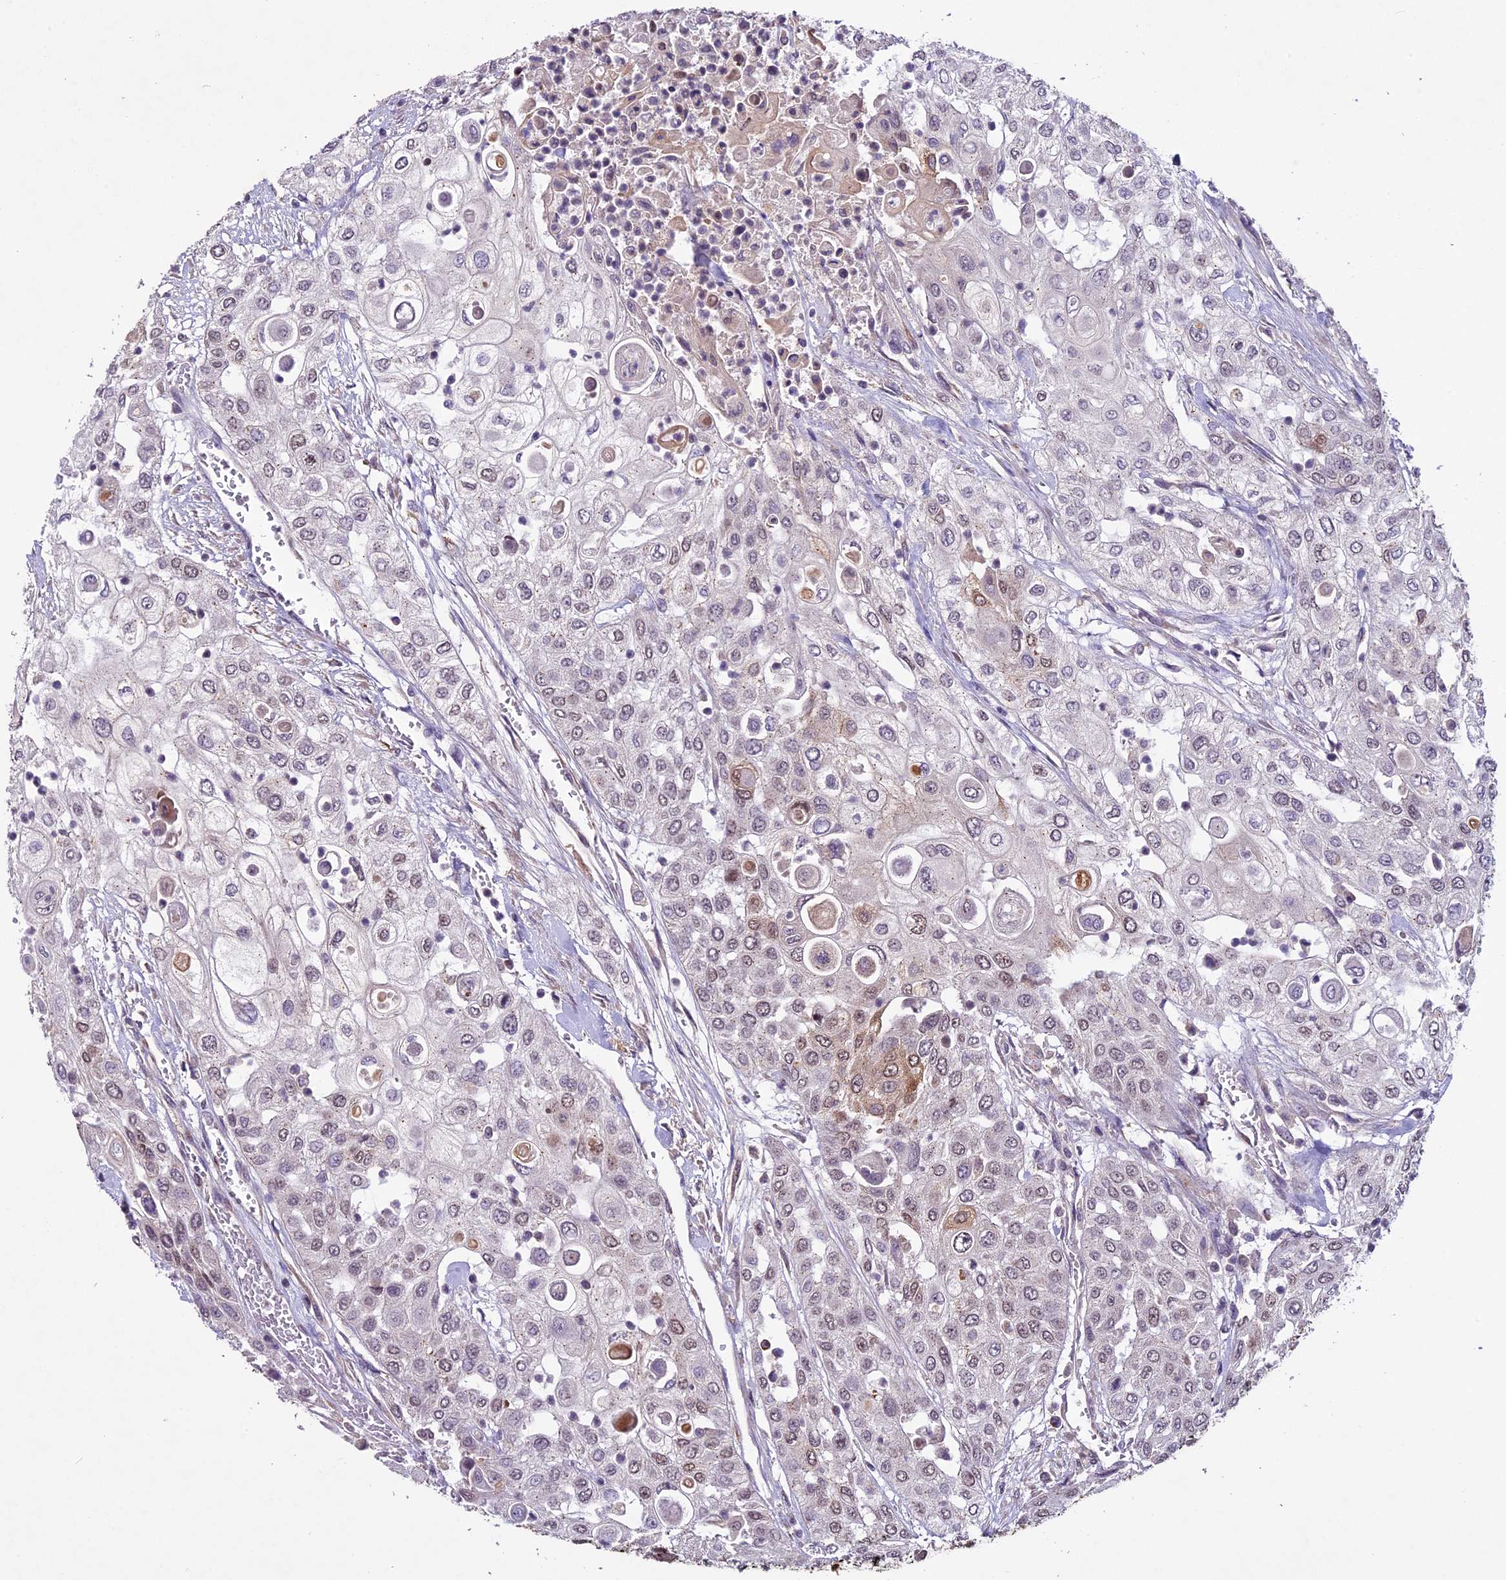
{"staining": {"intensity": "weak", "quantity": "<25%", "location": "cytoplasmic/membranous"}, "tissue": "urothelial cancer", "cell_type": "Tumor cells", "image_type": "cancer", "snomed": [{"axis": "morphology", "description": "Urothelial carcinoma, High grade"}, {"axis": "topography", "description": "Urinary bladder"}], "caption": "An IHC photomicrograph of urothelial cancer is shown. There is no staining in tumor cells of urothelial cancer.", "gene": "C3orf70", "patient": {"sex": "female", "age": 79}}